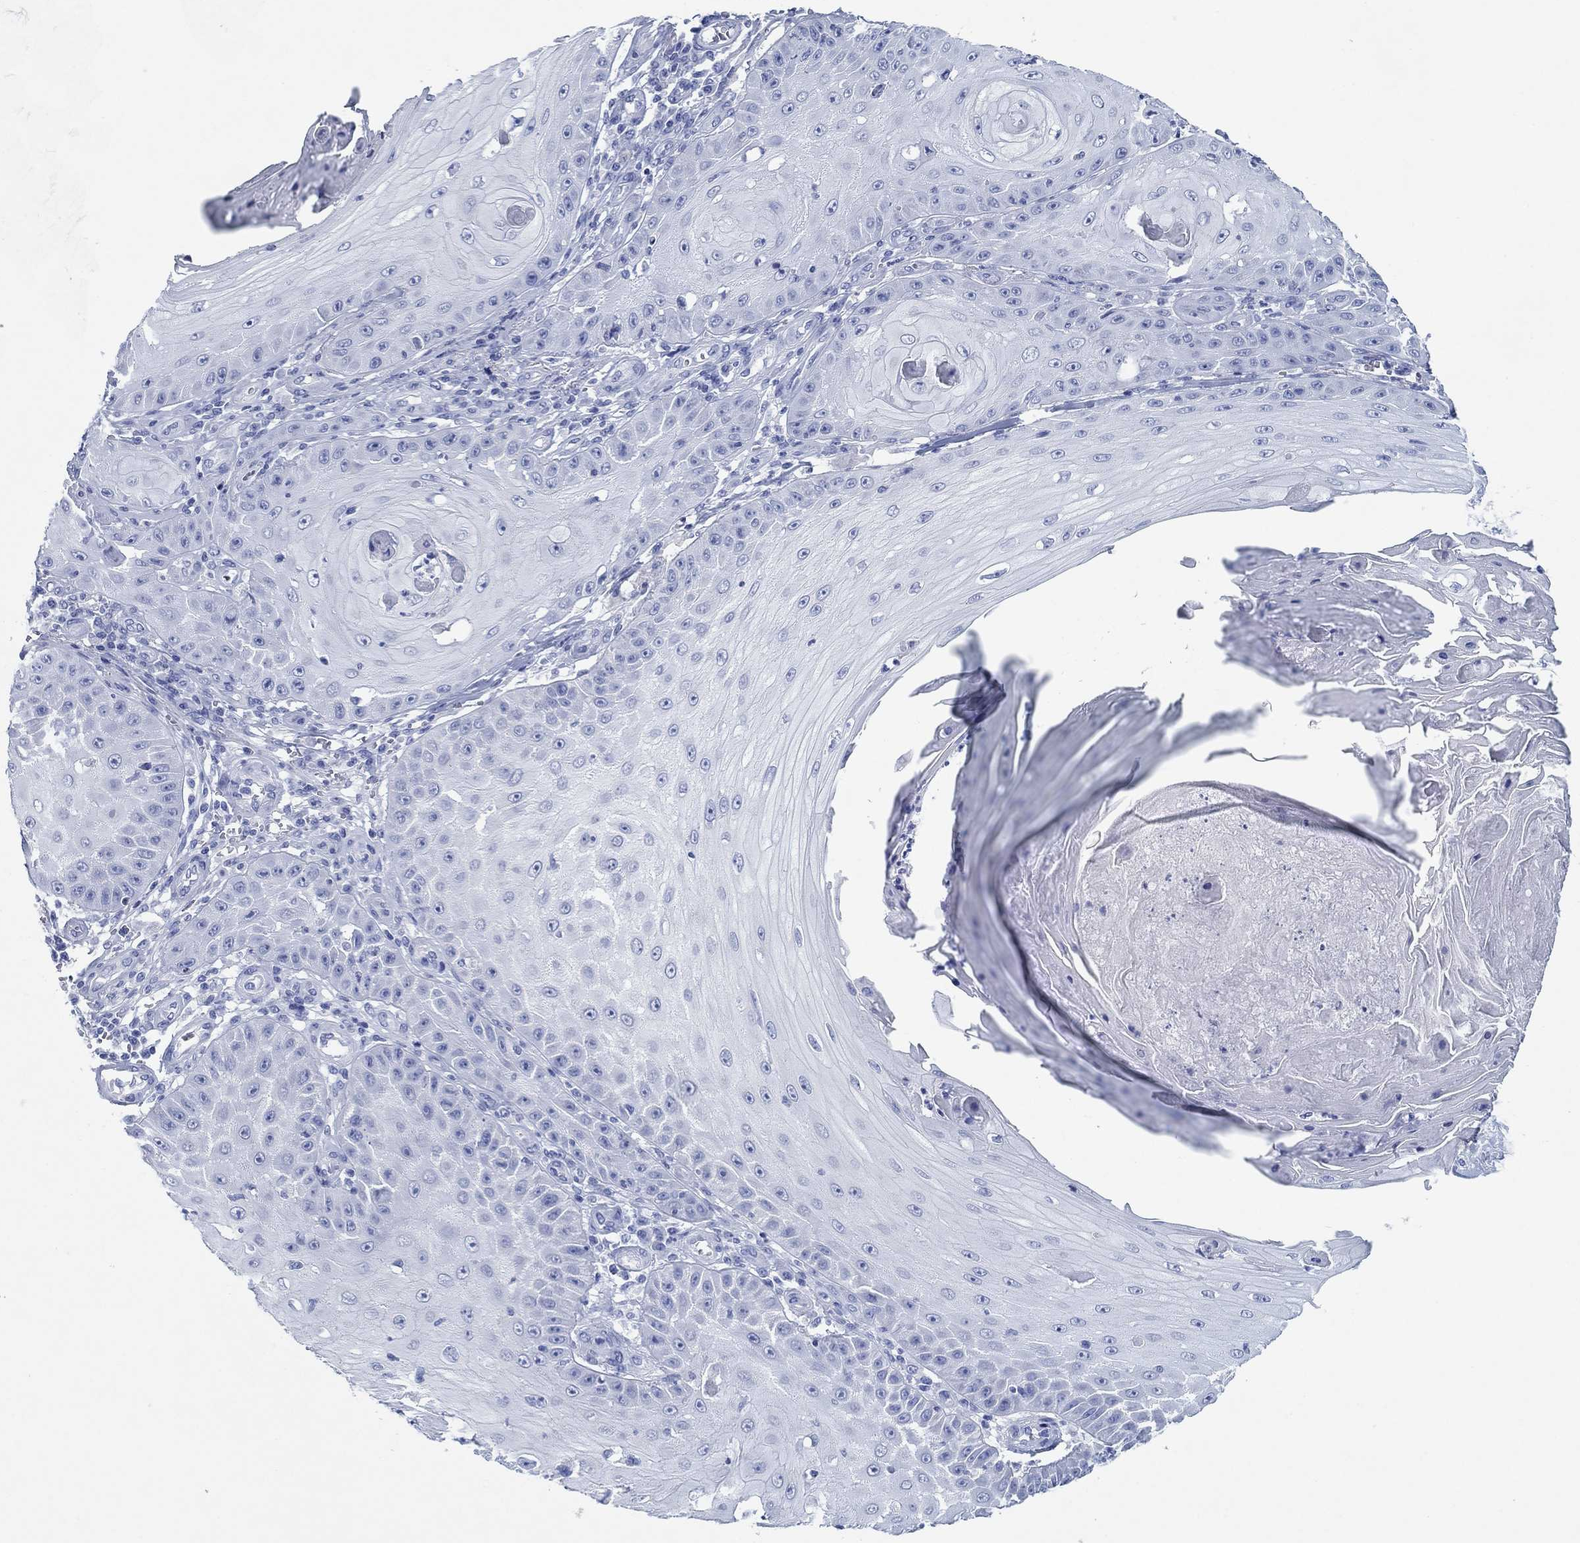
{"staining": {"intensity": "negative", "quantity": "none", "location": "none"}, "tissue": "skin cancer", "cell_type": "Tumor cells", "image_type": "cancer", "snomed": [{"axis": "morphology", "description": "Squamous cell carcinoma, NOS"}, {"axis": "topography", "description": "Skin"}], "caption": "DAB immunohistochemical staining of human squamous cell carcinoma (skin) shows no significant staining in tumor cells.", "gene": "HCRT", "patient": {"sex": "male", "age": 70}}